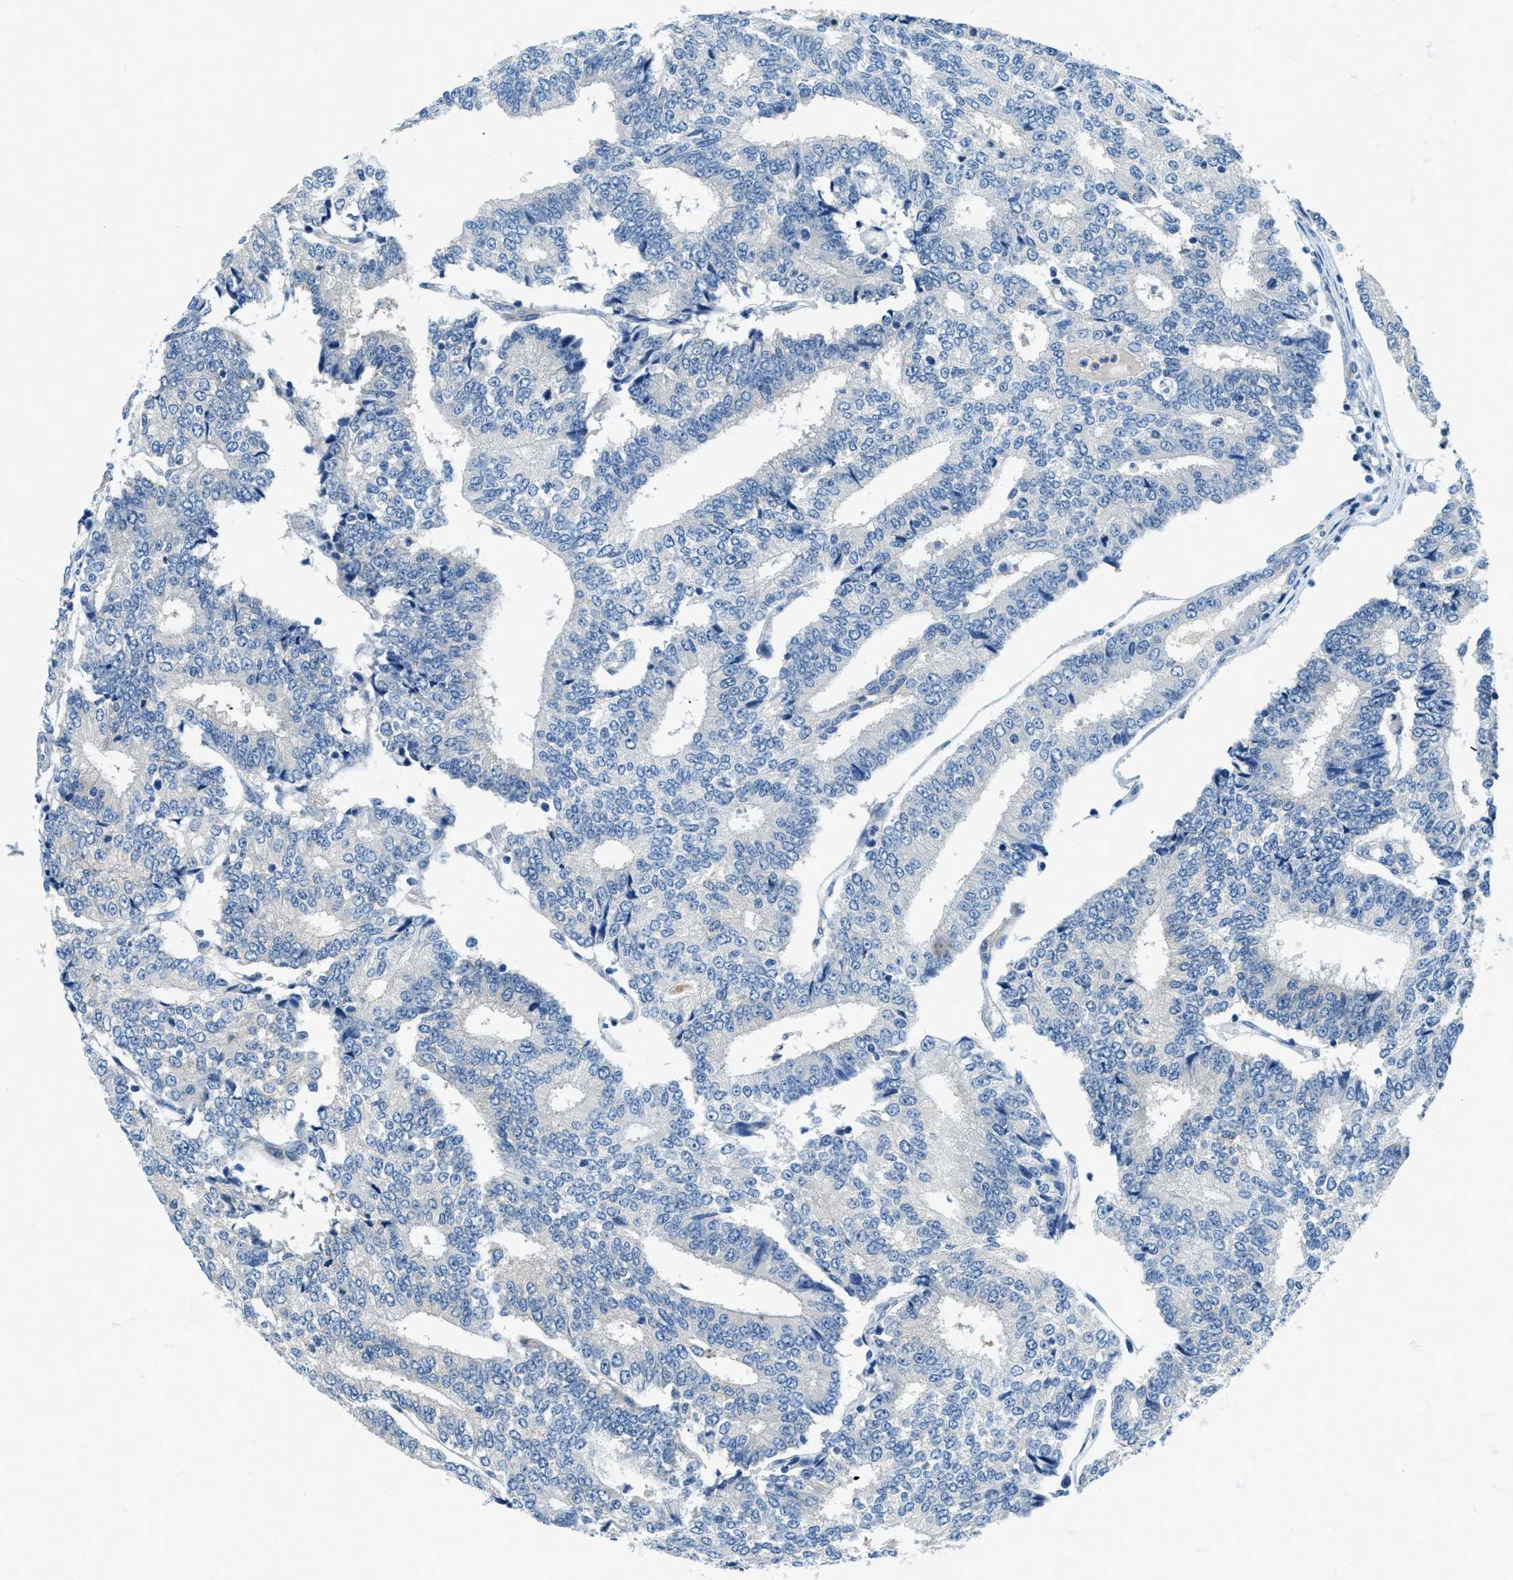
{"staining": {"intensity": "negative", "quantity": "none", "location": "none"}, "tissue": "prostate cancer", "cell_type": "Tumor cells", "image_type": "cancer", "snomed": [{"axis": "morphology", "description": "Normal tissue, NOS"}, {"axis": "morphology", "description": "Adenocarcinoma, High grade"}, {"axis": "topography", "description": "Prostate"}, {"axis": "topography", "description": "Seminal veicle"}], "caption": "Immunohistochemistry histopathology image of human prostate cancer (adenocarcinoma (high-grade)) stained for a protein (brown), which displays no staining in tumor cells. Brightfield microscopy of immunohistochemistry stained with DAB (3,3'-diaminobenzidine) (brown) and hematoxylin (blue), captured at high magnification.", "gene": "ZNF367", "patient": {"sex": "male", "age": 55}}